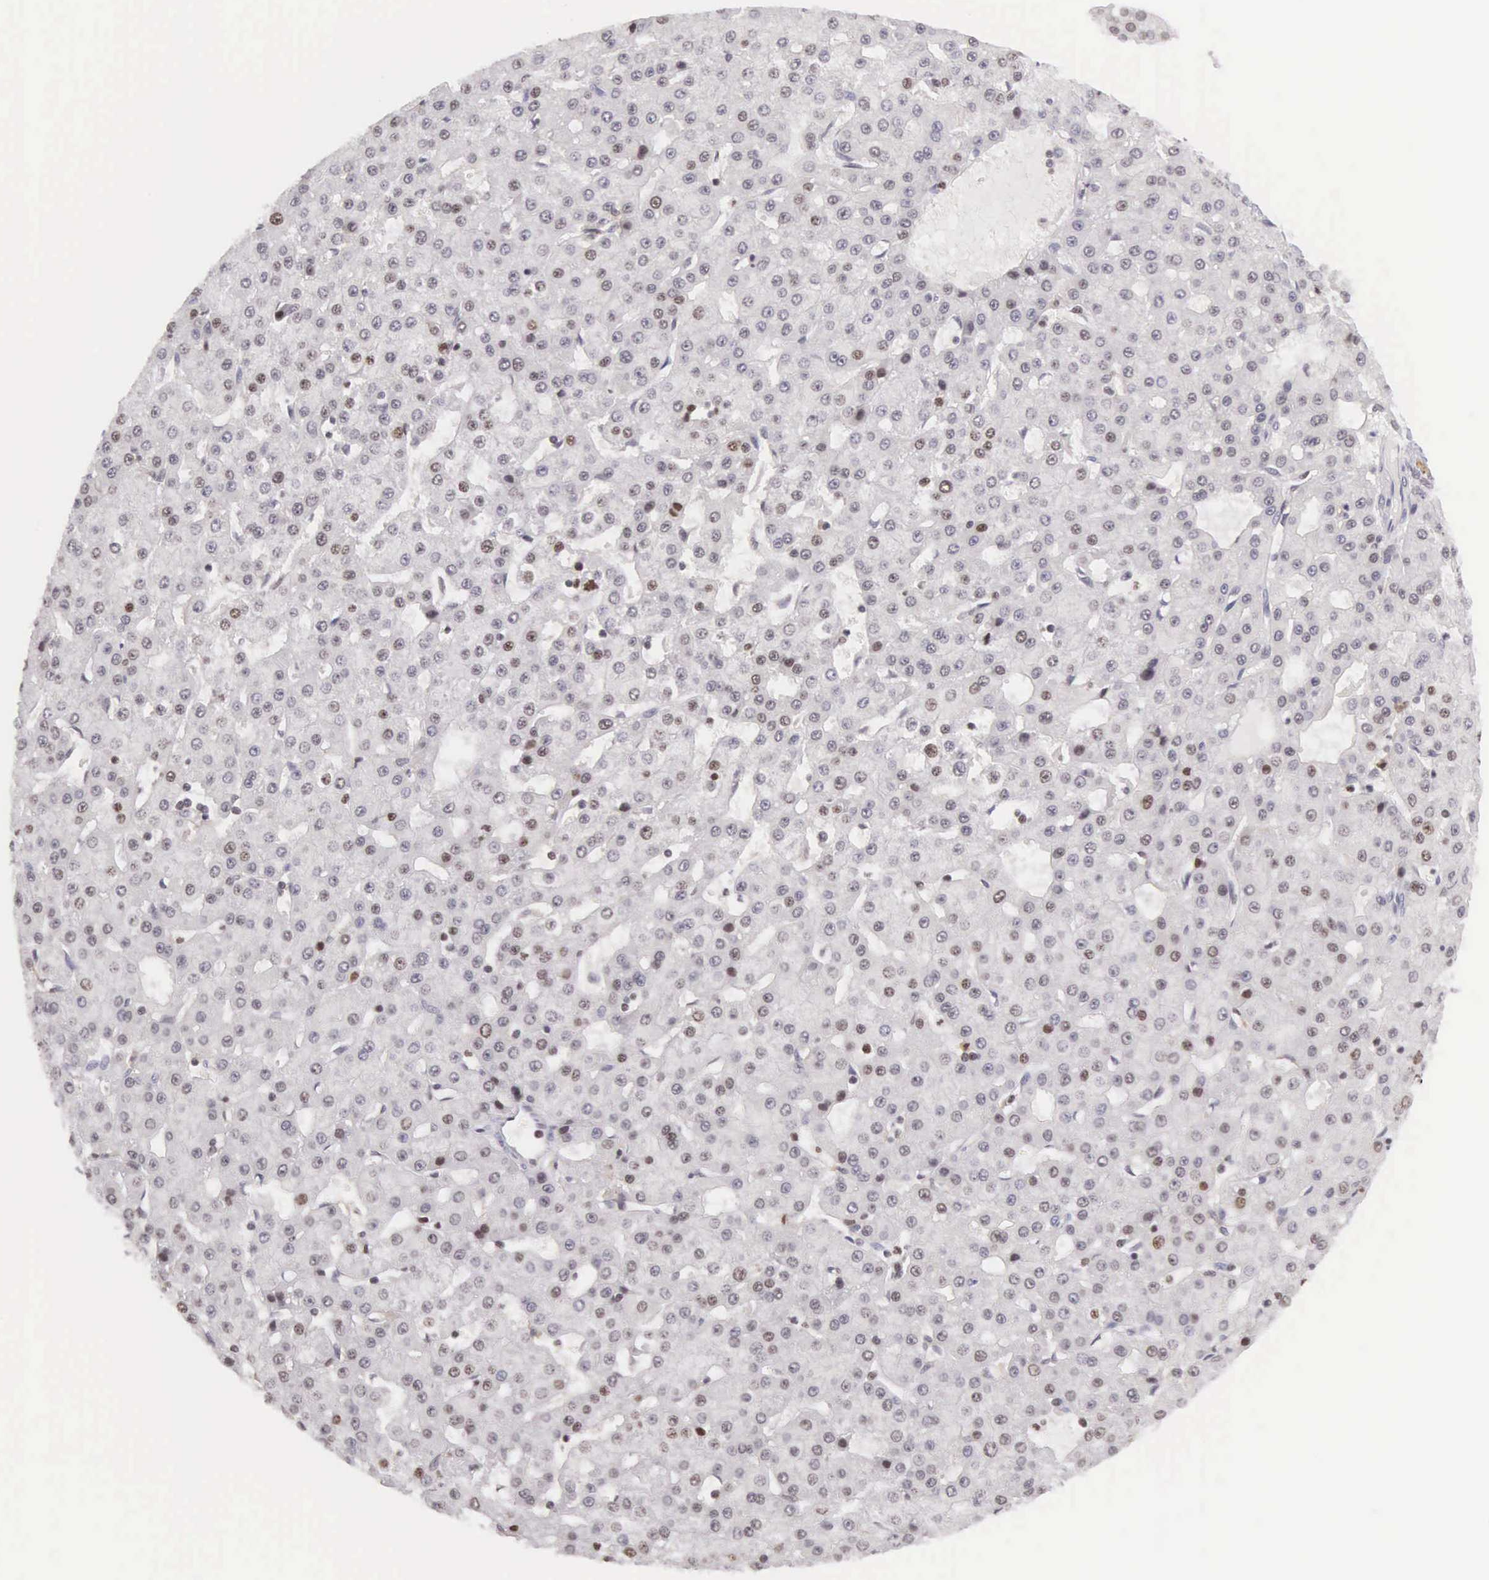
{"staining": {"intensity": "weak", "quantity": "<25%", "location": "nuclear"}, "tissue": "liver cancer", "cell_type": "Tumor cells", "image_type": "cancer", "snomed": [{"axis": "morphology", "description": "Carcinoma, Hepatocellular, NOS"}, {"axis": "topography", "description": "Liver"}], "caption": "Immunohistochemistry of liver cancer exhibits no staining in tumor cells.", "gene": "VRK1", "patient": {"sex": "male", "age": 47}}